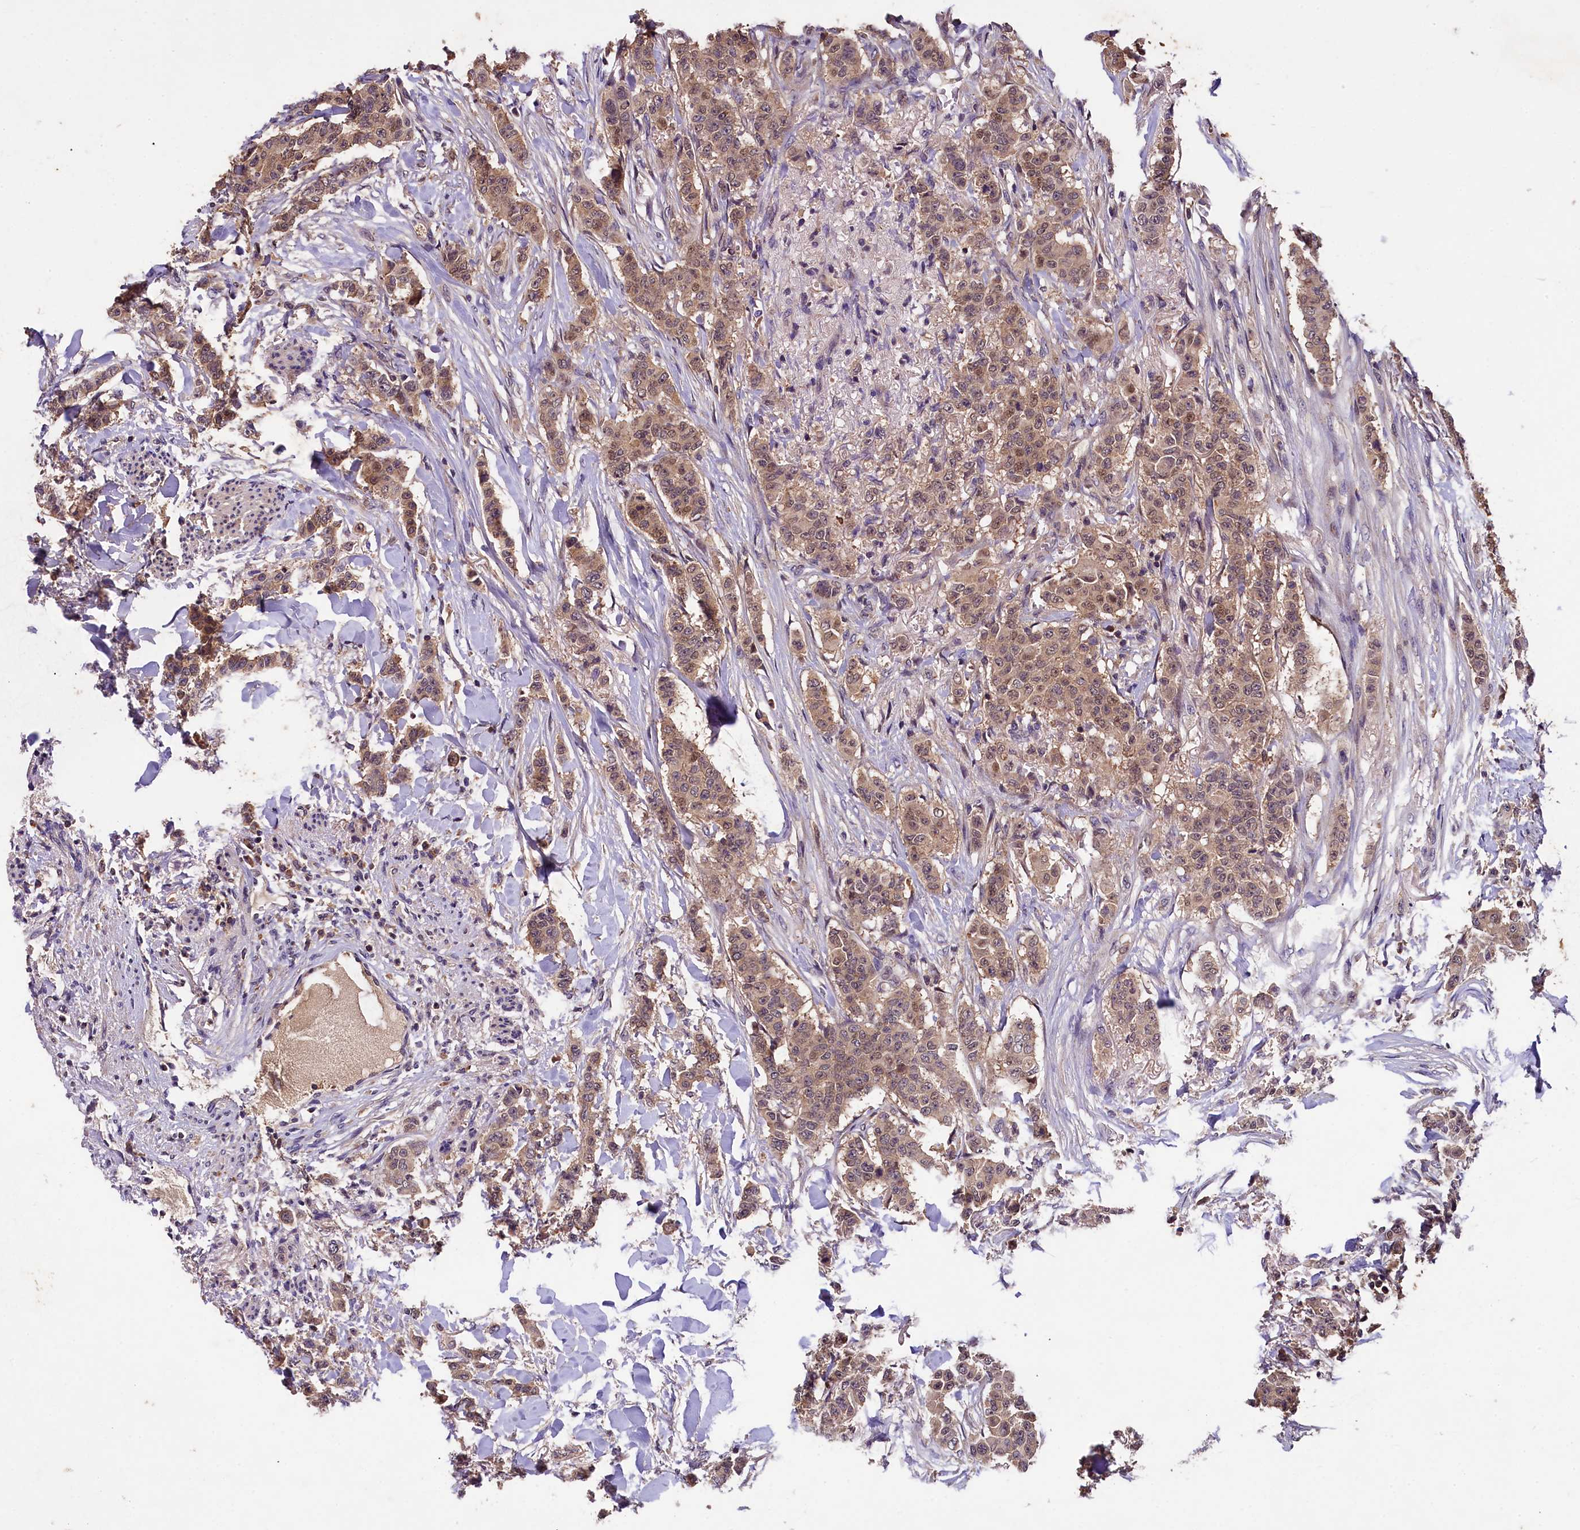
{"staining": {"intensity": "moderate", "quantity": ">75%", "location": "cytoplasmic/membranous"}, "tissue": "breast cancer", "cell_type": "Tumor cells", "image_type": "cancer", "snomed": [{"axis": "morphology", "description": "Duct carcinoma"}, {"axis": "topography", "description": "Breast"}], "caption": "Immunohistochemistry (DAB (3,3'-diaminobenzidine)) staining of human breast cancer reveals moderate cytoplasmic/membranous protein expression in approximately >75% of tumor cells.", "gene": "PLXNB1", "patient": {"sex": "female", "age": 40}}